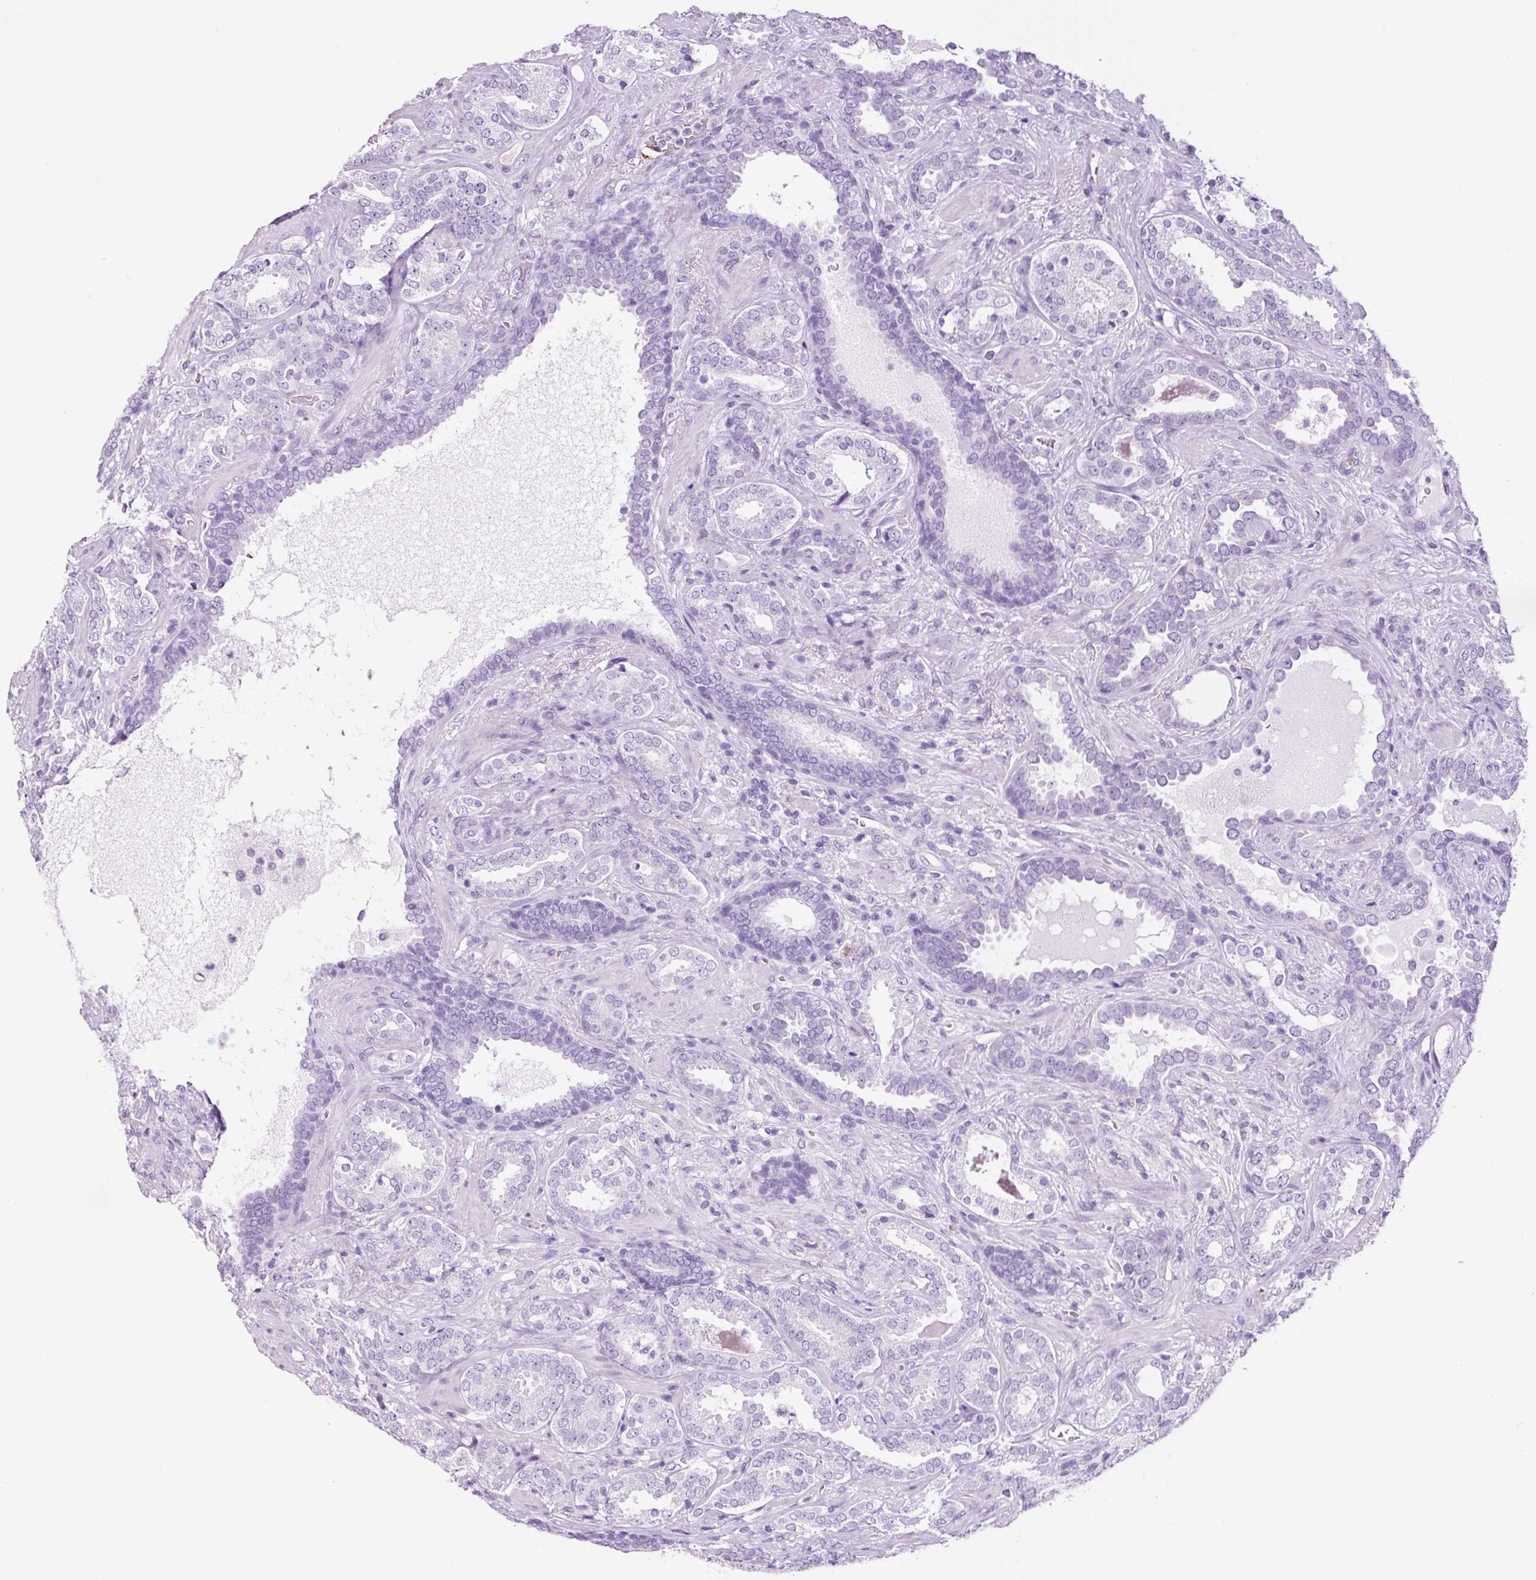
{"staining": {"intensity": "negative", "quantity": "none", "location": "none"}, "tissue": "prostate cancer", "cell_type": "Tumor cells", "image_type": "cancer", "snomed": [{"axis": "morphology", "description": "Adenocarcinoma, High grade"}, {"axis": "topography", "description": "Prostate"}], "caption": "This is an immunohistochemistry micrograph of prostate high-grade adenocarcinoma. There is no expression in tumor cells.", "gene": "ADSS1", "patient": {"sex": "male", "age": 65}}